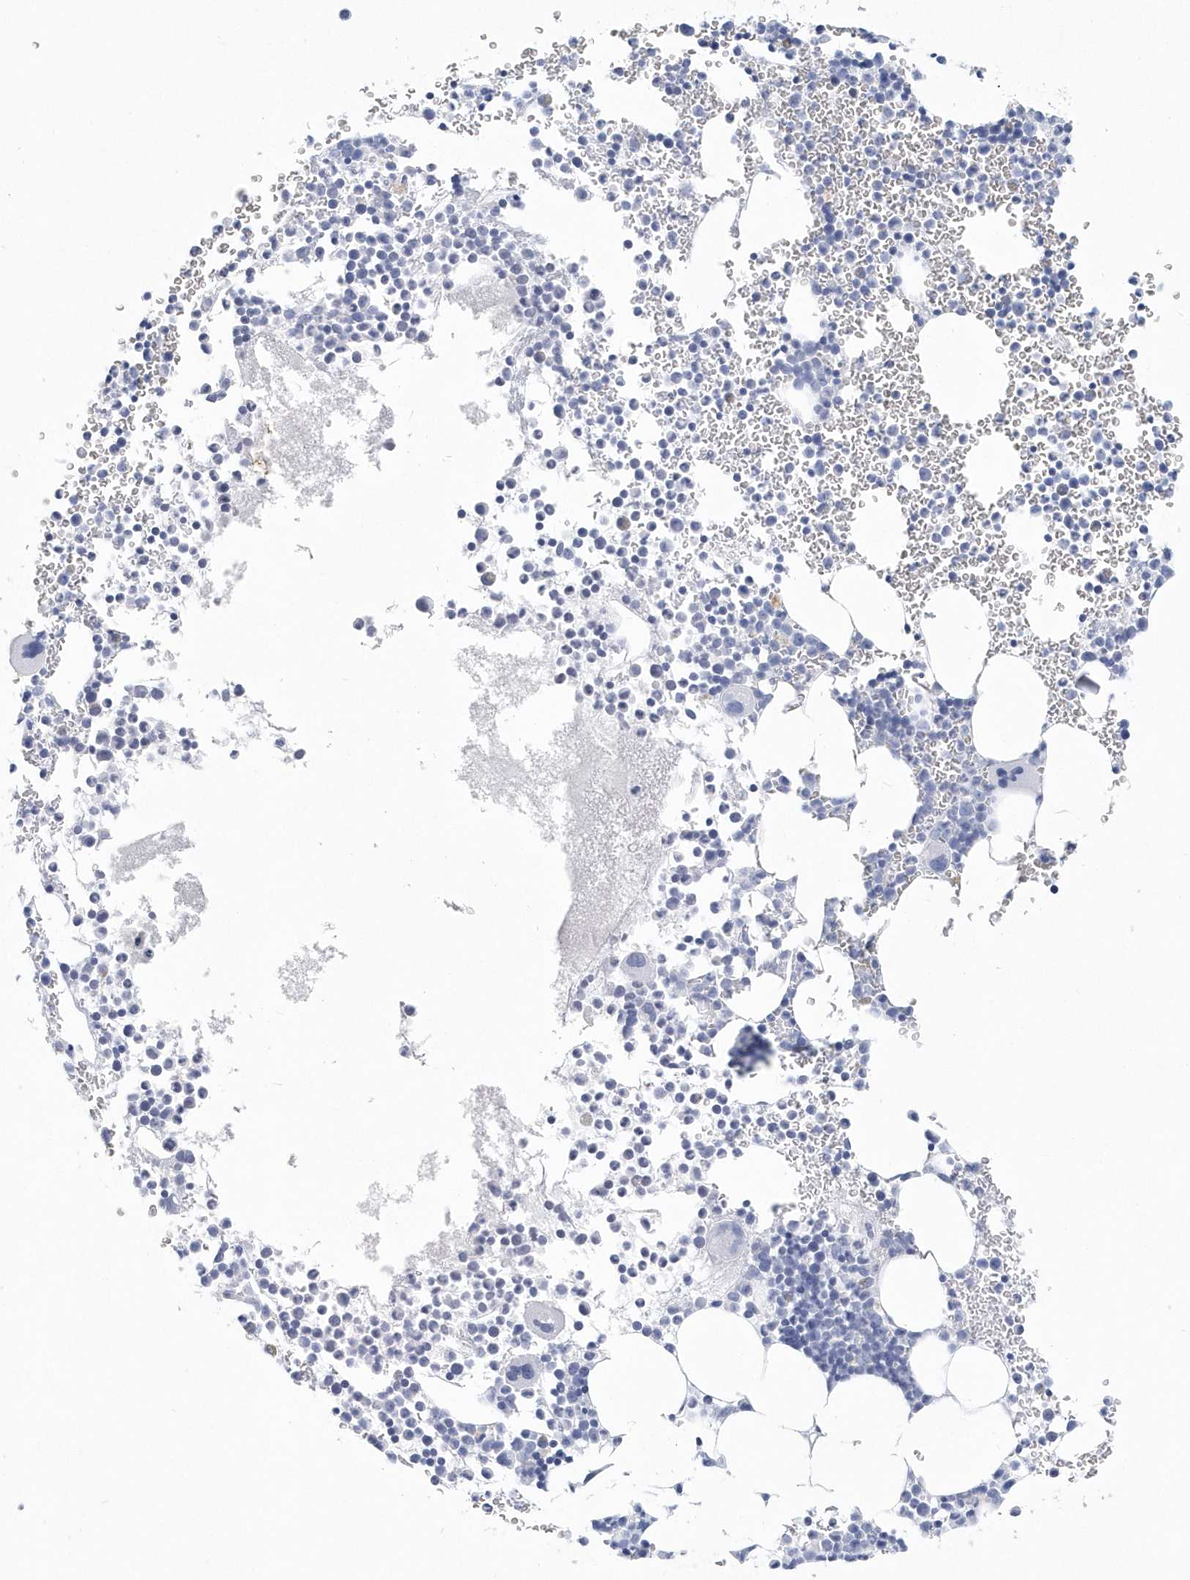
{"staining": {"intensity": "negative", "quantity": "none", "location": "none"}, "tissue": "bone marrow", "cell_type": "Hematopoietic cells", "image_type": "normal", "snomed": [{"axis": "morphology", "description": "Normal tissue, NOS"}, {"axis": "topography", "description": "Bone marrow"}], "caption": "Immunohistochemistry photomicrograph of unremarkable bone marrow: bone marrow stained with DAB exhibits no significant protein expression in hematopoietic cells.", "gene": "PTPRO", "patient": {"sex": "female", "age": 78}}